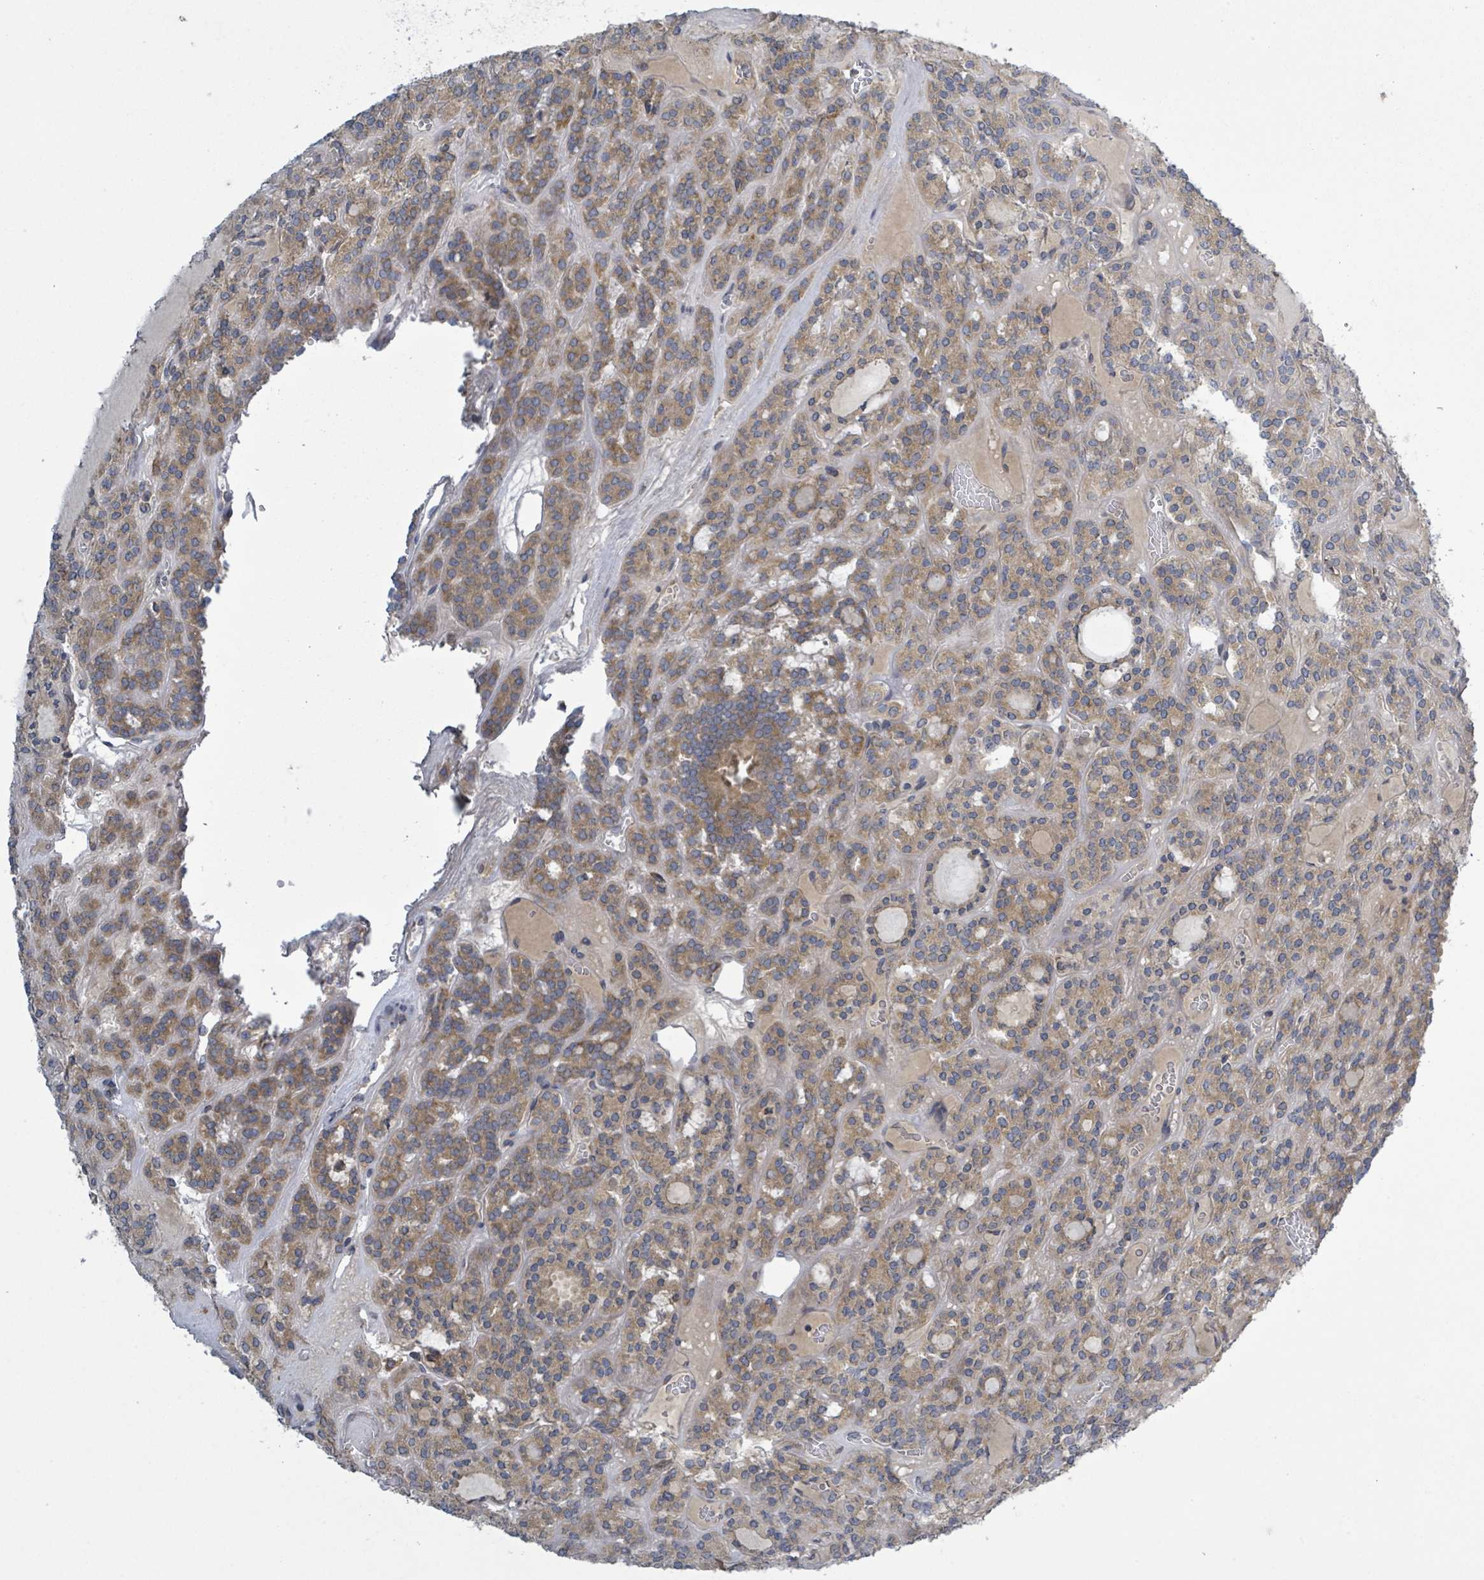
{"staining": {"intensity": "moderate", "quantity": ">75%", "location": "cytoplasmic/membranous"}, "tissue": "thyroid cancer", "cell_type": "Tumor cells", "image_type": "cancer", "snomed": [{"axis": "morphology", "description": "Follicular adenoma carcinoma, NOS"}, {"axis": "topography", "description": "Thyroid gland"}], "caption": "Immunohistochemistry (DAB (3,3'-diaminobenzidine)) staining of human follicular adenoma carcinoma (thyroid) exhibits moderate cytoplasmic/membranous protein positivity in about >75% of tumor cells.", "gene": "ATP13A1", "patient": {"sex": "female", "age": 63}}